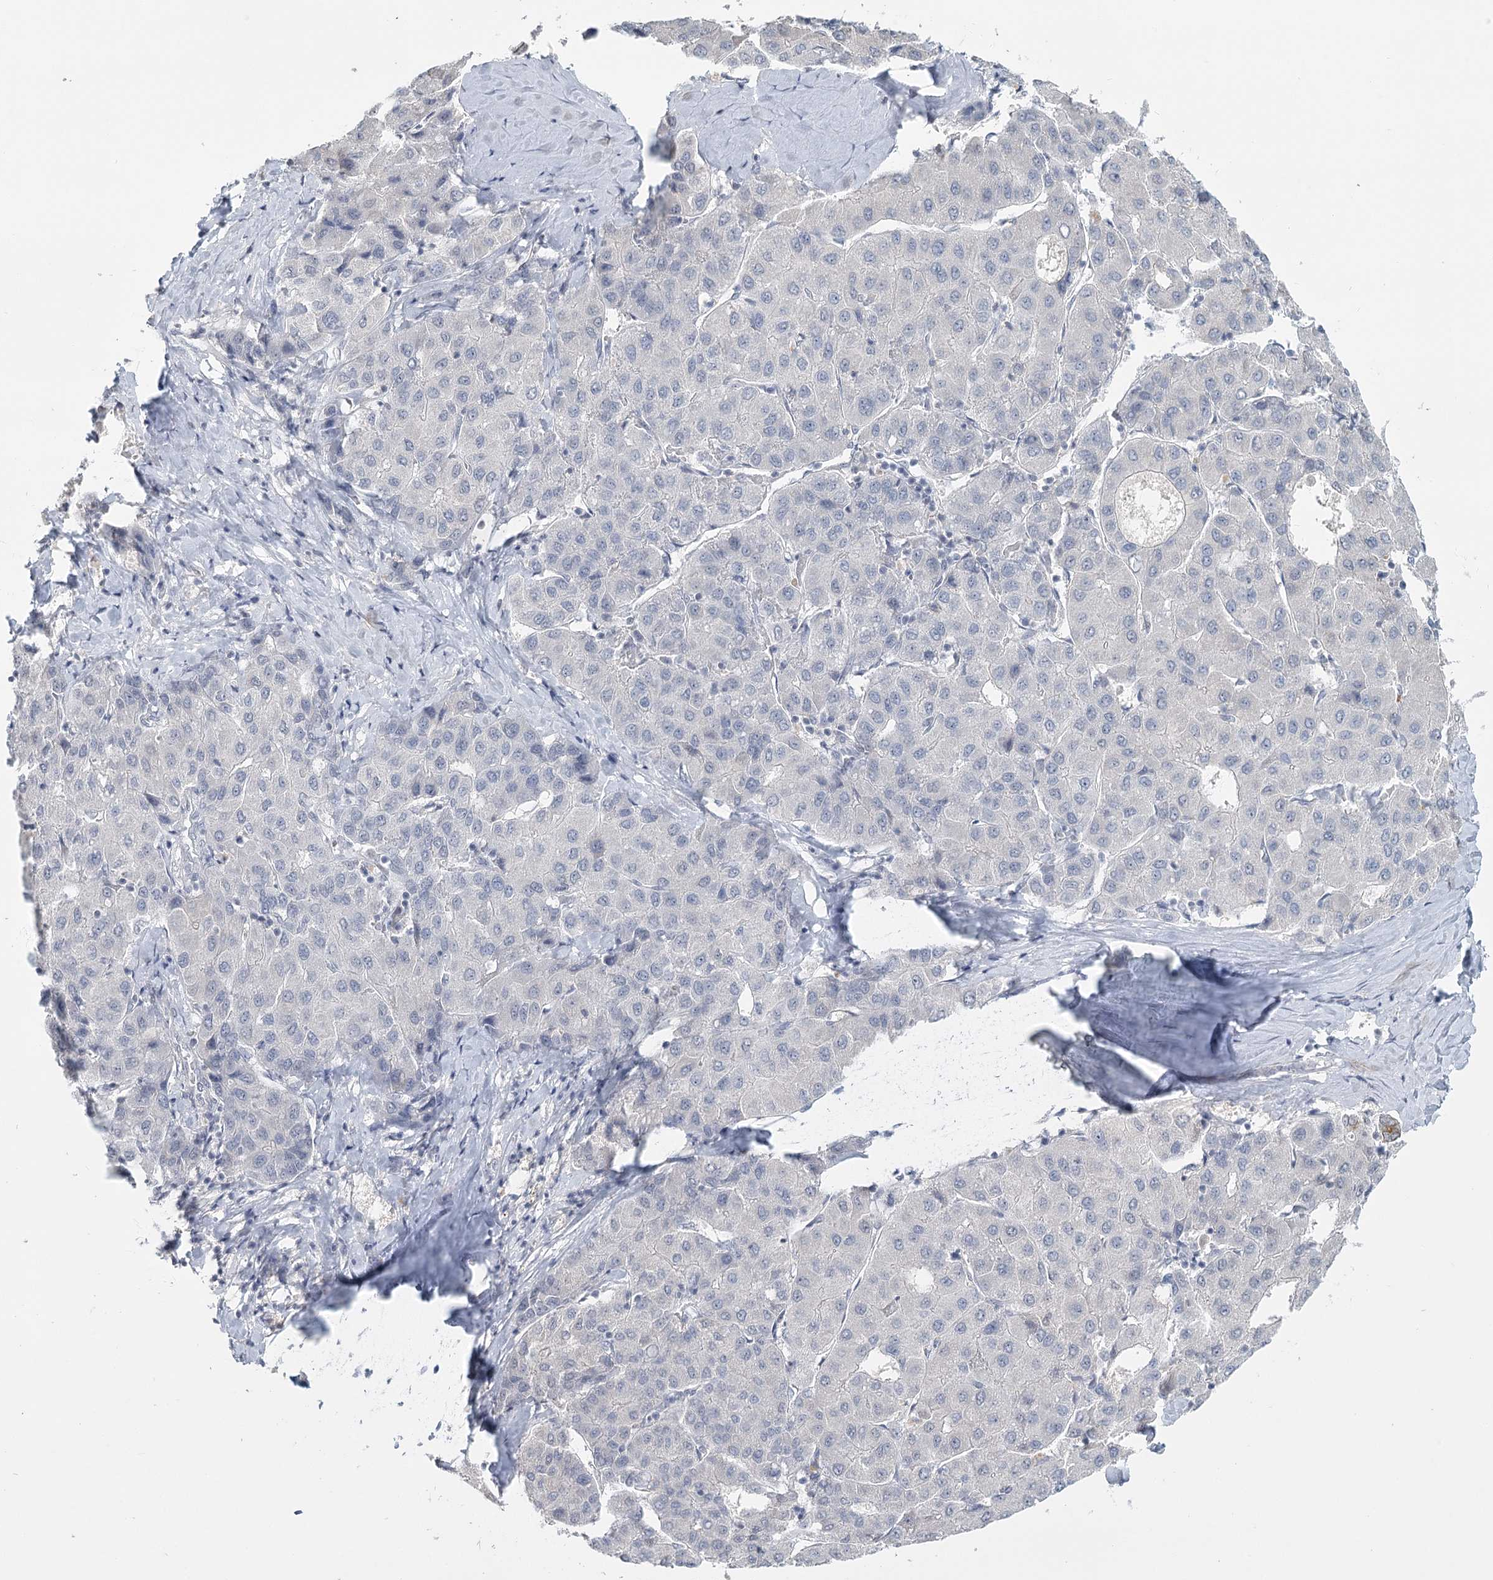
{"staining": {"intensity": "negative", "quantity": "none", "location": "none"}, "tissue": "liver cancer", "cell_type": "Tumor cells", "image_type": "cancer", "snomed": [{"axis": "morphology", "description": "Carcinoma, Hepatocellular, NOS"}, {"axis": "topography", "description": "Liver"}], "caption": "A photomicrograph of hepatocellular carcinoma (liver) stained for a protein exhibits no brown staining in tumor cells. (Immunohistochemistry (ihc), brightfield microscopy, high magnification).", "gene": "TMEM70", "patient": {"sex": "male", "age": 65}}